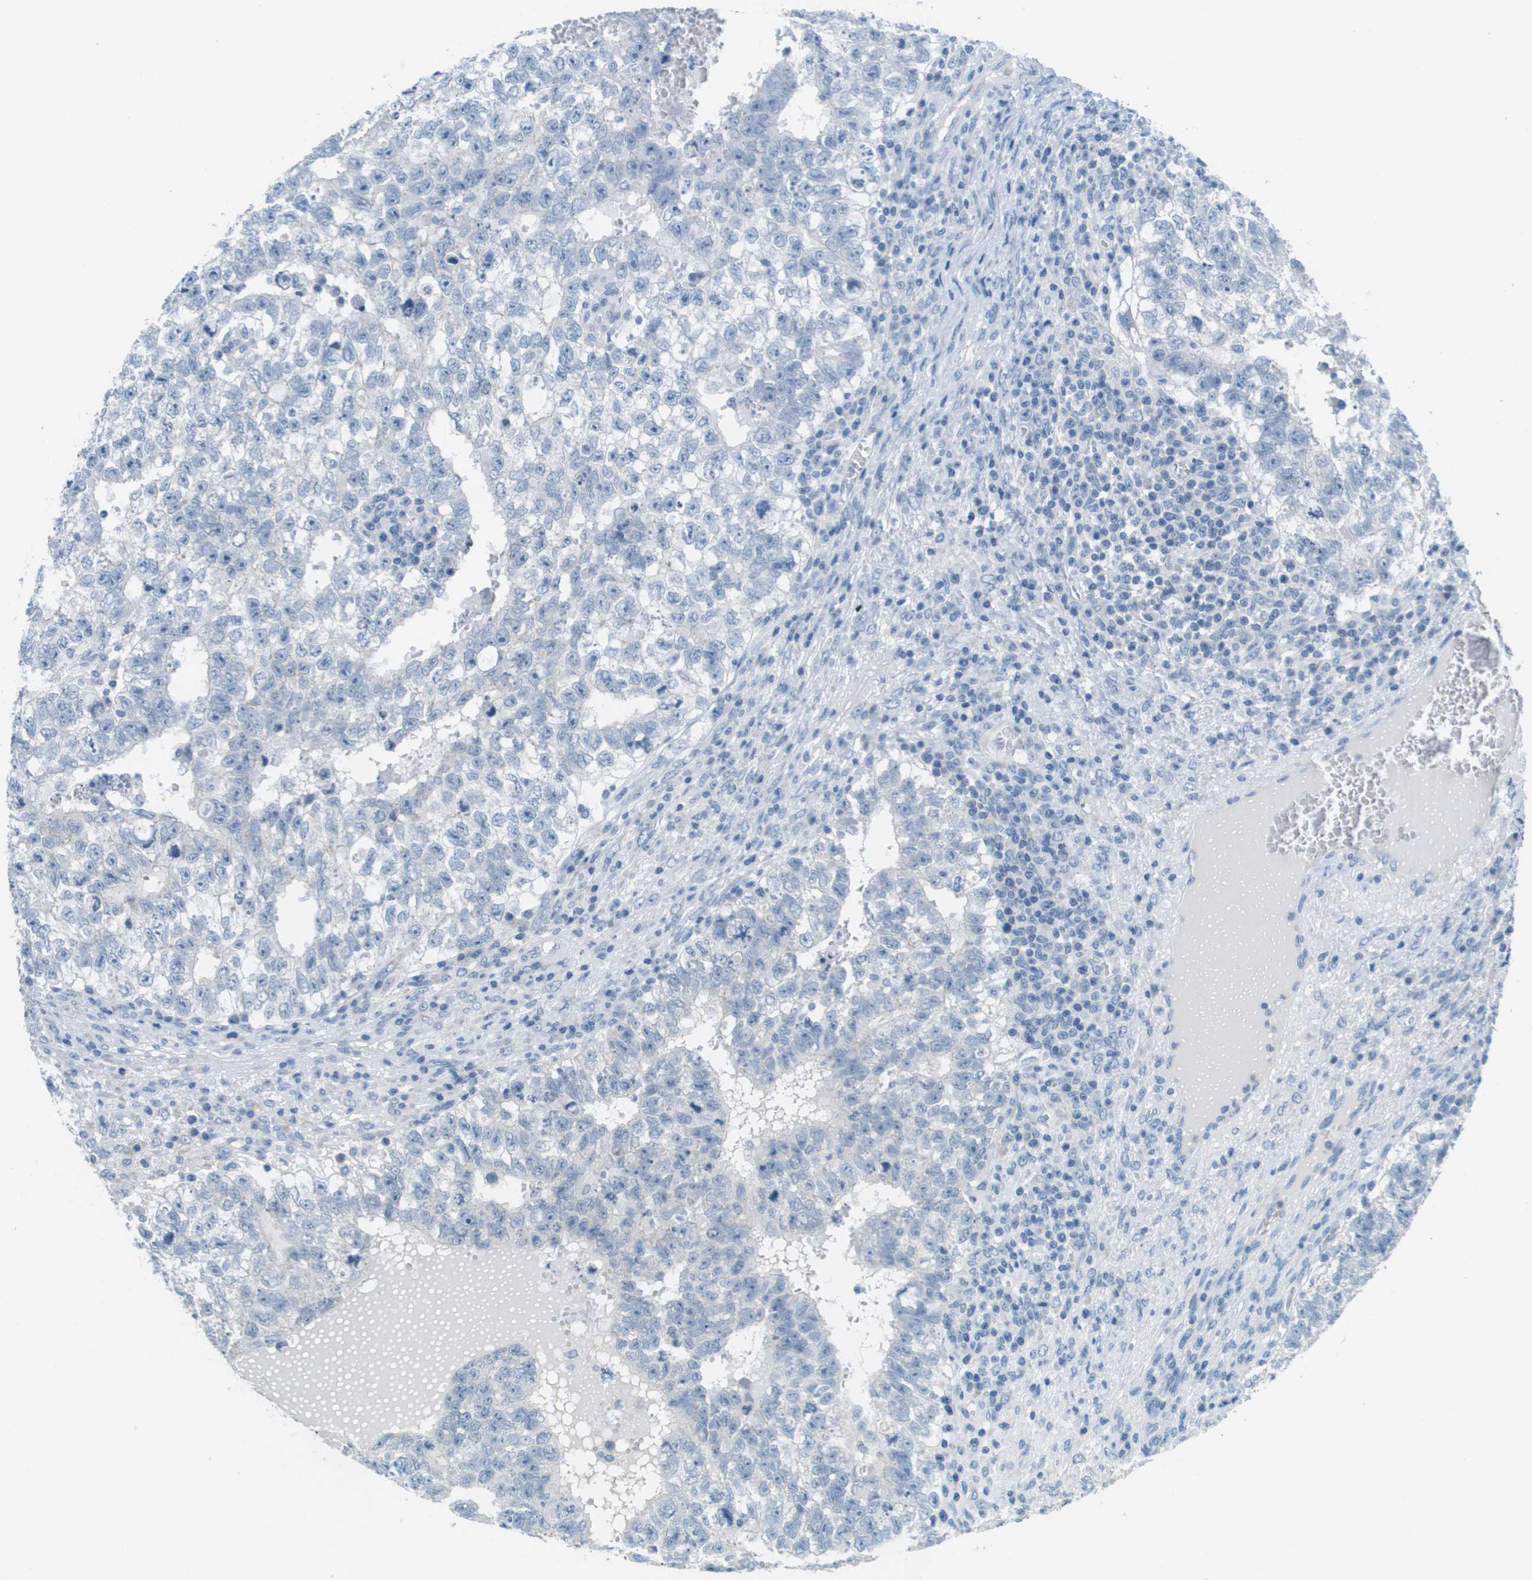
{"staining": {"intensity": "negative", "quantity": "none", "location": "none"}, "tissue": "testis cancer", "cell_type": "Tumor cells", "image_type": "cancer", "snomed": [{"axis": "morphology", "description": "Seminoma, NOS"}, {"axis": "morphology", "description": "Carcinoma, Embryonal, NOS"}, {"axis": "topography", "description": "Testis"}], "caption": "Immunohistochemistry micrograph of neoplastic tissue: human testis embryonal carcinoma stained with DAB demonstrates no significant protein expression in tumor cells.", "gene": "PTGDR2", "patient": {"sex": "male", "age": 38}}